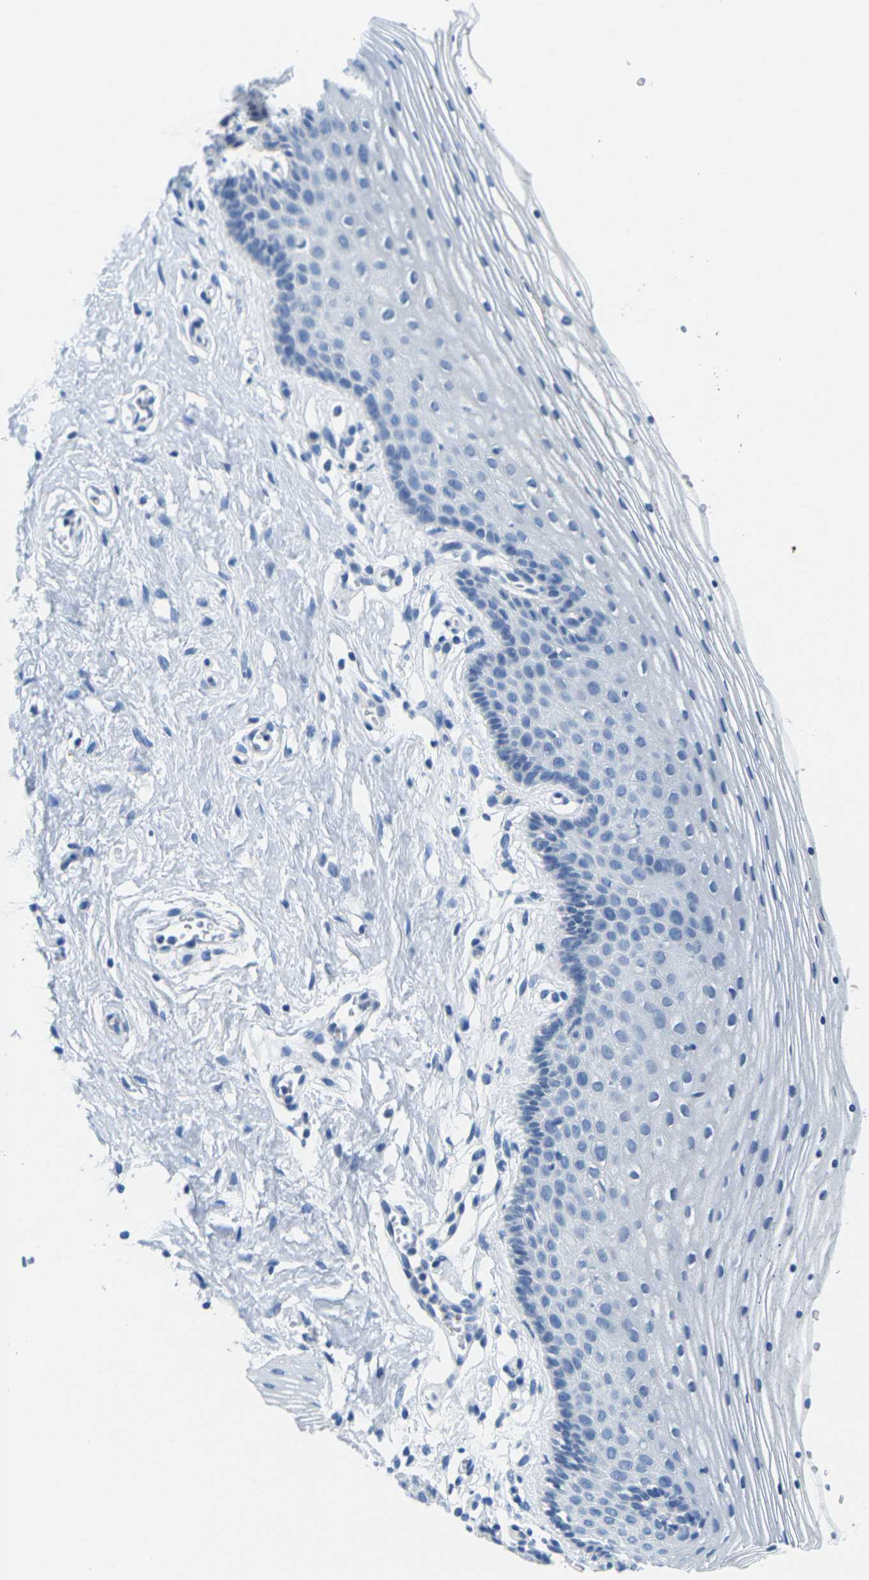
{"staining": {"intensity": "negative", "quantity": "none", "location": "none"}, "tissue": "vagina", "cell_type": "Squamous epithelial cells", "image_type": "normal", "snomed": [{"axis": "morphology", "description": "Normal tissue, NOS"}, {"axis": "topography", "description": "Vagina"}], "caption": "This is an immunohistochemistry (IHC) image of unremarkable vagina. There is no staining in squamous epithelial cells.", "gene": "FAM3D", "patient": {"sex": "female", "age": 32}}